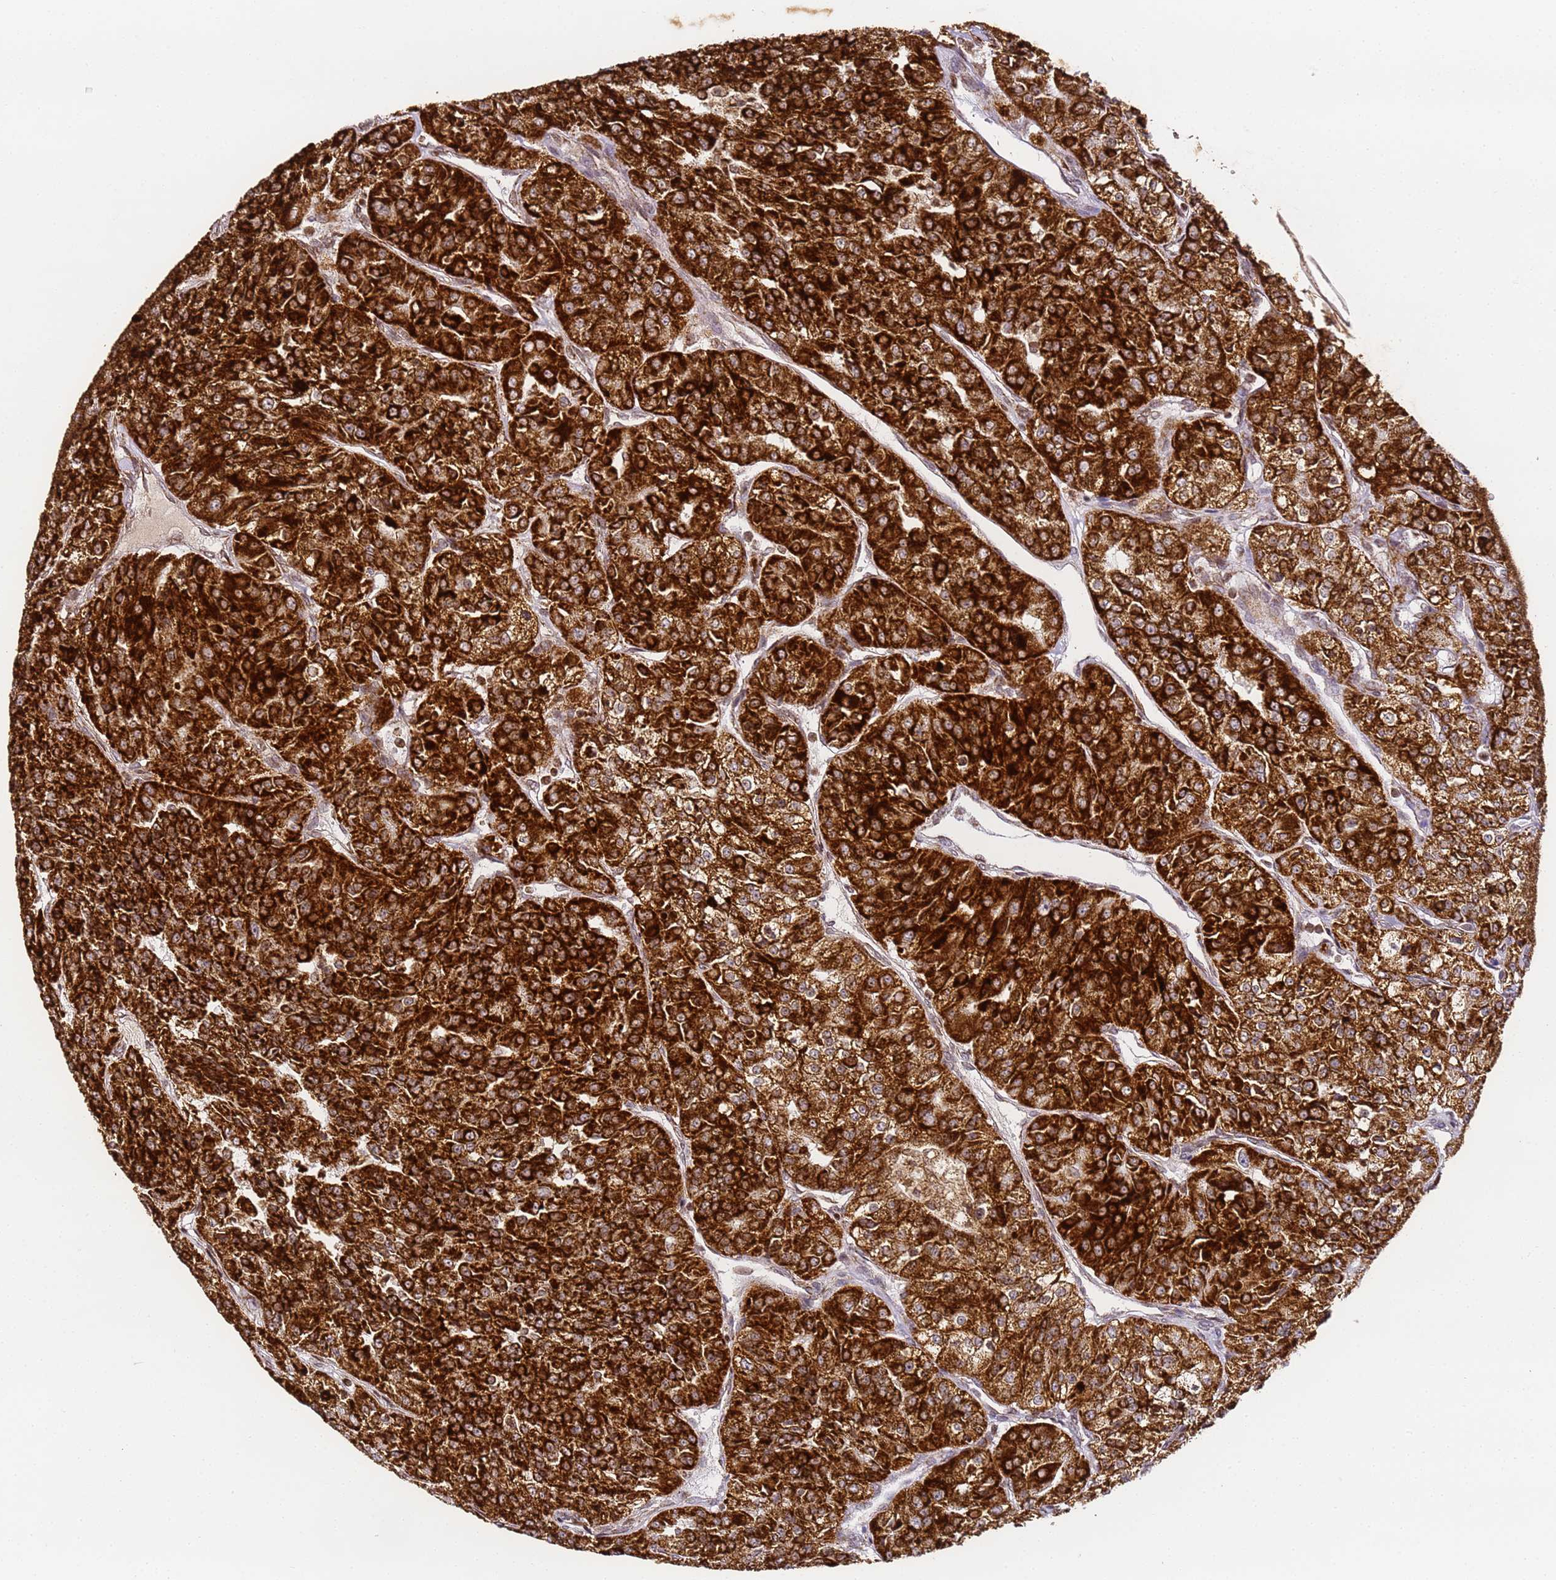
{"staining": {"intensity": "strong", "quantity": ">75%", "location": "cytoplasmic/membranous"}, "tissue": "renal cancer", "cell_type": "Tumor cells", "image_type": "cancer", "snomed": [{"axis": "morphology", "description": "Adenocarcinoma, NOS"}, {"axis": "topography", "description": "Kidney"}], "caption": "High-power microscopy captured an immunohistochemistry (IHC) micrograph of renal adenocarcinoma, revealing strong cytoplasmic/membranous staining in about >75% of tumor cells.", "gene": "HSPE1", "patient": {"sex": "female", "age": 63}}